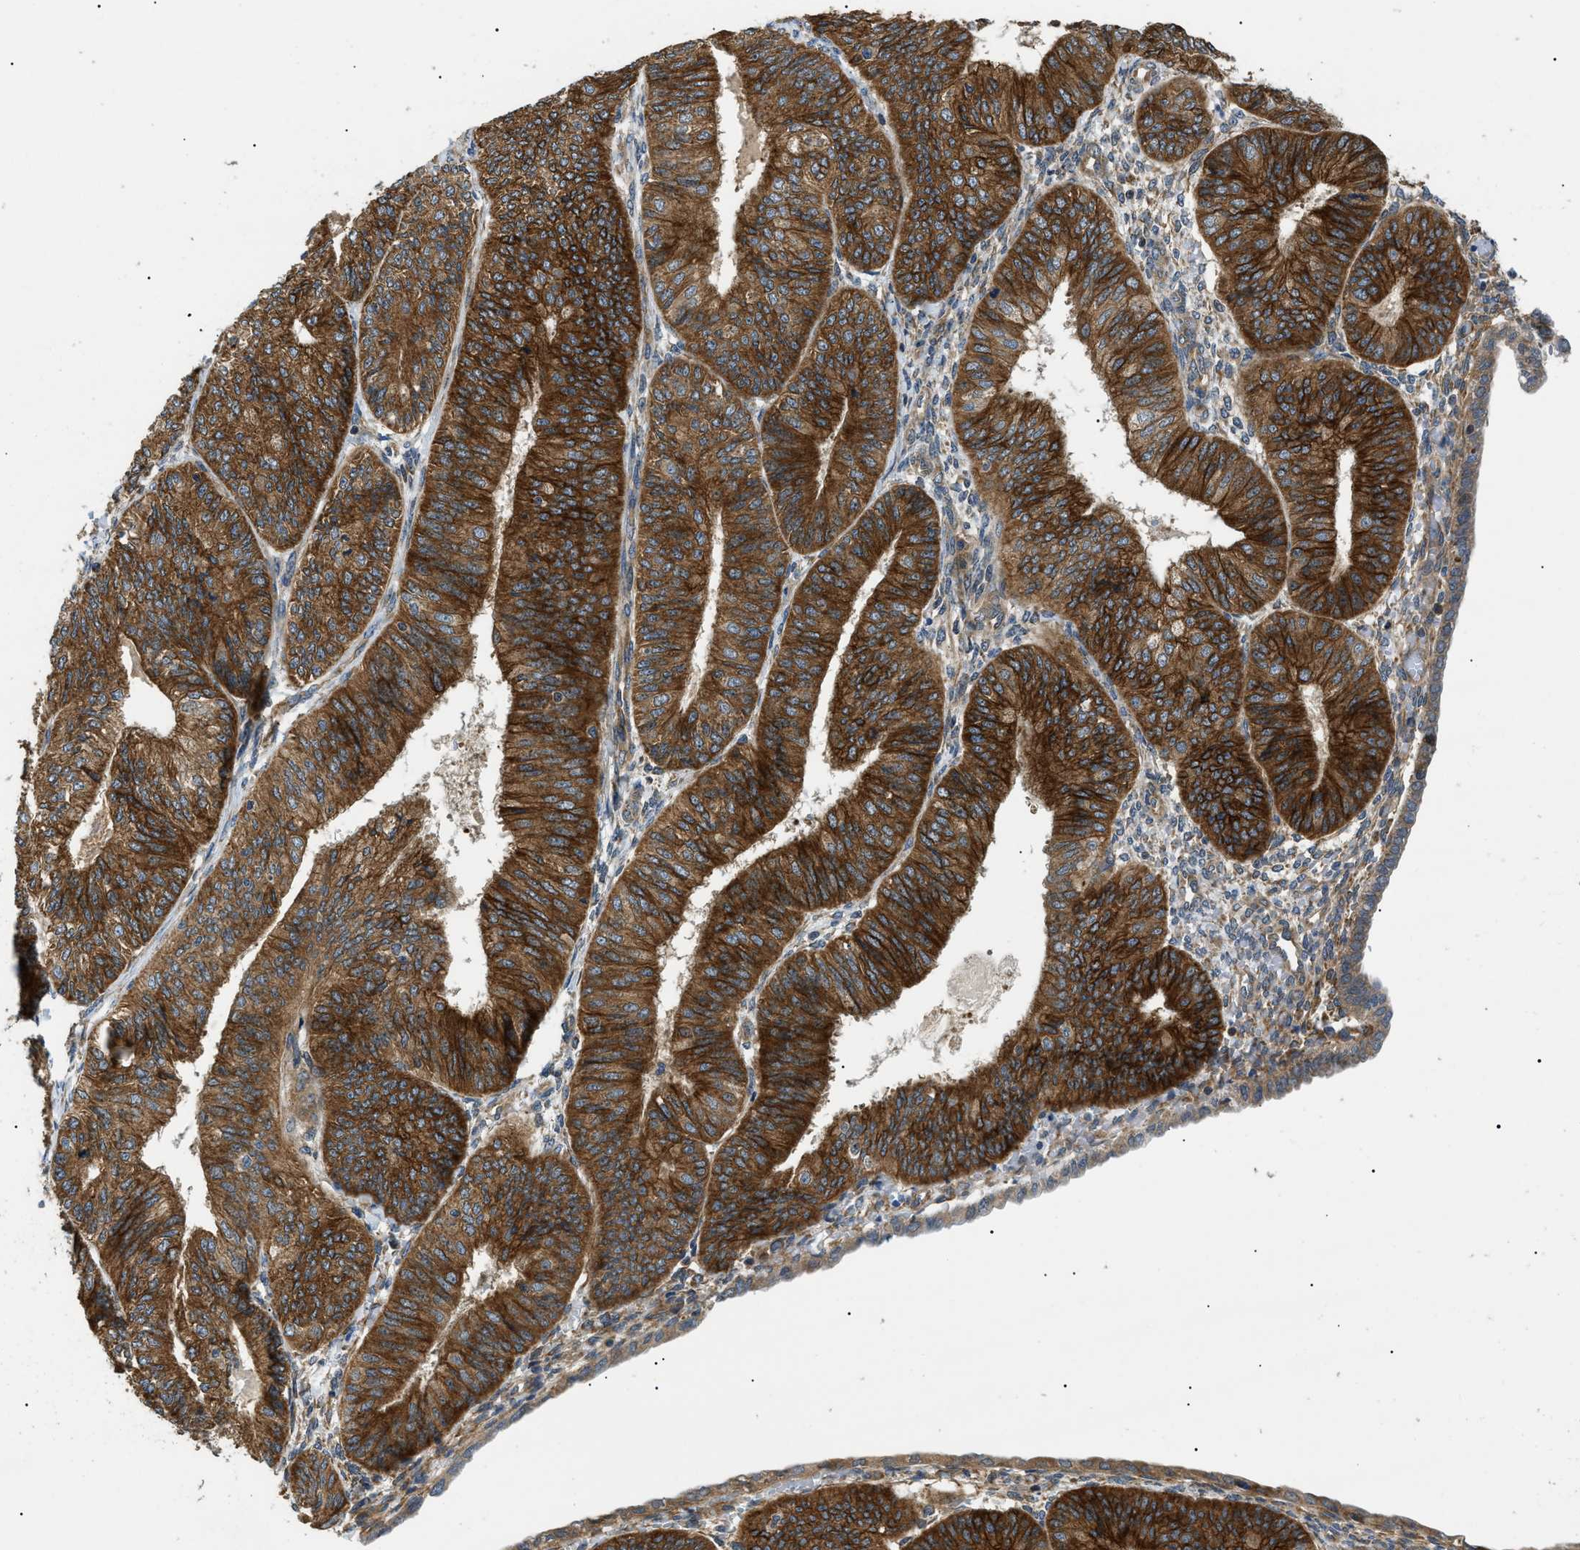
{"staining": {"intensity": "strong", "quantity": ">75%", "location": "cytoplasmic/membranous"}, "tissue": "endometrial cancer", "cell_type": "Tumor cells", "image_type": "cancer", "snomed": [{"axis": "morphology", "description": "Adenocarcinoma, NOS"}, {"axis": "topography", "description": "Endometrium"}], "caption": "Strong cytoplasmic/membranous protein staining is appreciated in approximately >75% of tumor cells in endometrial cancer (adenocarcinoma). (IHC, brightfield microscopy, high magnification).", "gene": "SRPK1", "patient": {"sex": "female", "age": 58}}